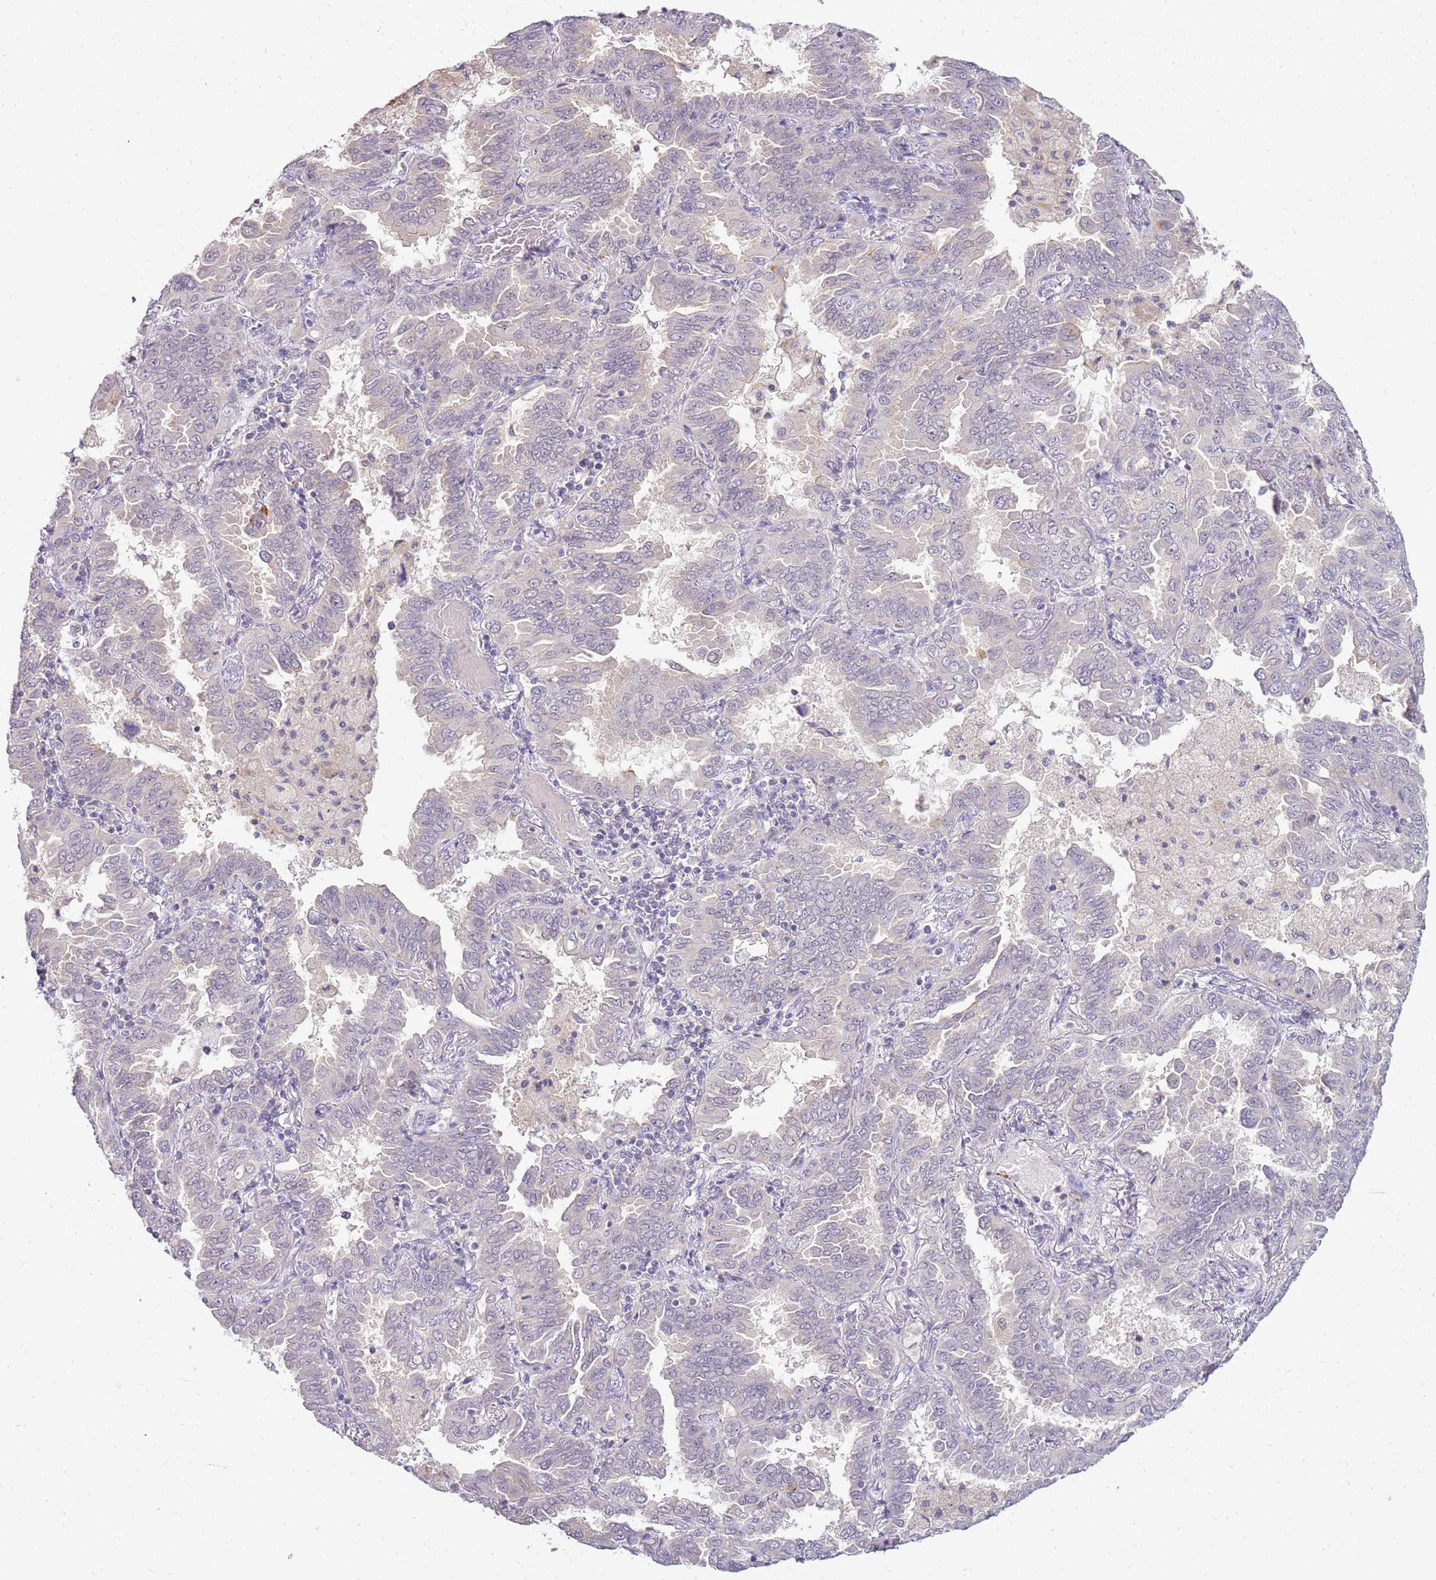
{"staining": {"intensity": "negative", "quantity": "none", "location": "none"}, "tissue": "lung cancer", "cell_type": "Tumor cells", "image_type": "cancer", "snomed": [{"axis": "morphology", "description": "Adenocarcinoma, NOS"}, {"axis": "topography", "description": "Lung"}], "caption": "Lung adenocarcinoma was stained to show a protein in brown. There is no significant staining in tumor cells. The staining is performed using DAB (3,3'-diaminobenzidine) brown chromogen with nuclei counter-stained in using hematoxylin.", "gene": "CAPN7", "patient": {"sex": "male", "age": 64}}